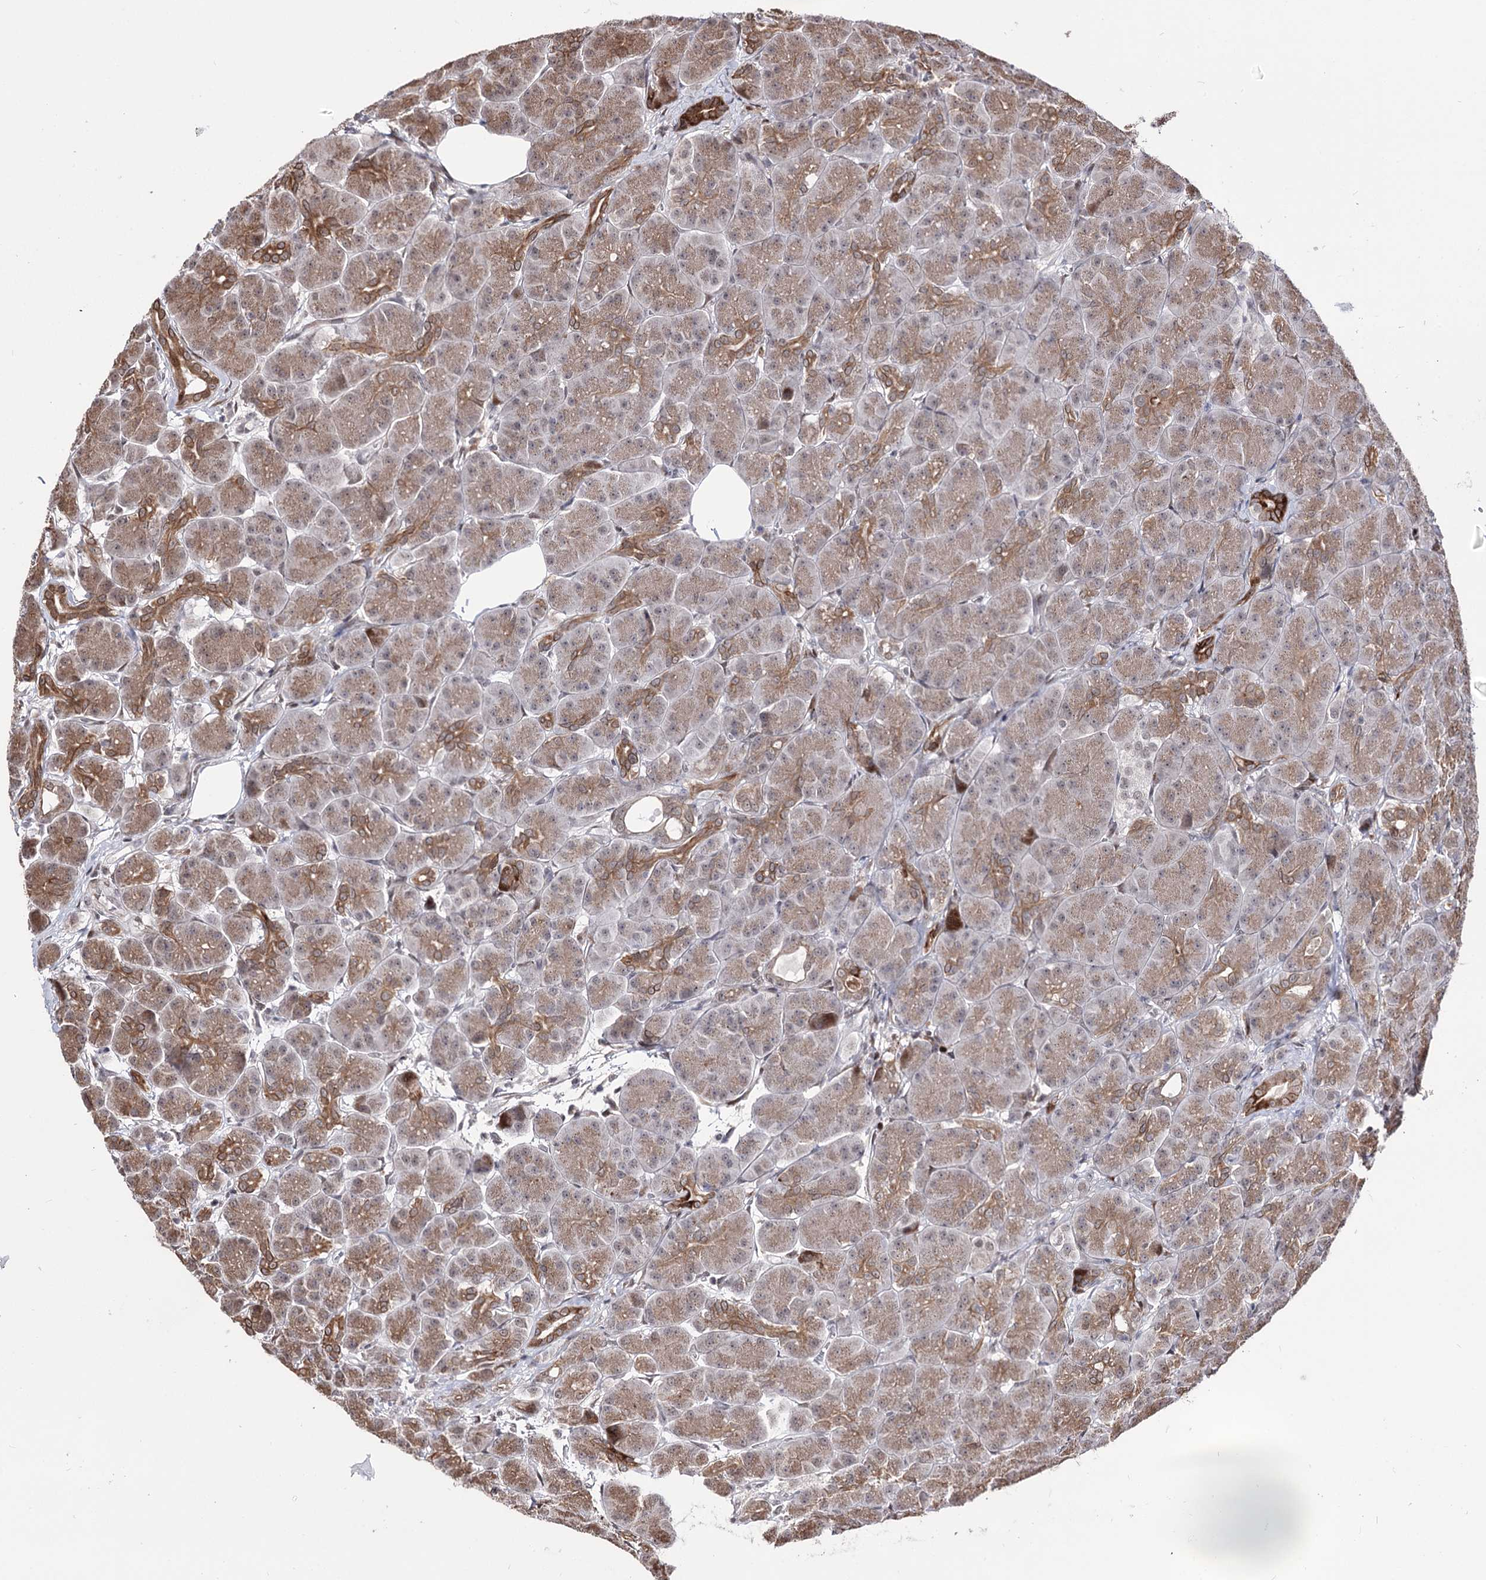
{"staining": {"intensity": "moderate", "quantity": ">75%", "location": "cytoplasmic/membranous"}, "tissue": "pancreas", "cell_type": "Exocrine glandular cells", "image_type": "normal", "snomed": [{"axis": "morphology", "description": "Normal tissue, NOS"}, {"axis": "topography", "description": "Pancreas"}], "caption": "Exocrine glandular cells show moderate cytoplasmic/membranous expression in approximately >75% of cells in unremarkable pancreas. (DAB (3,3'-diaminobenzidine) IHC, brown staining for protein, blue staining for nuclei).", "gene": "STOX1", "patient": {"sex": "male", "age": 63}}